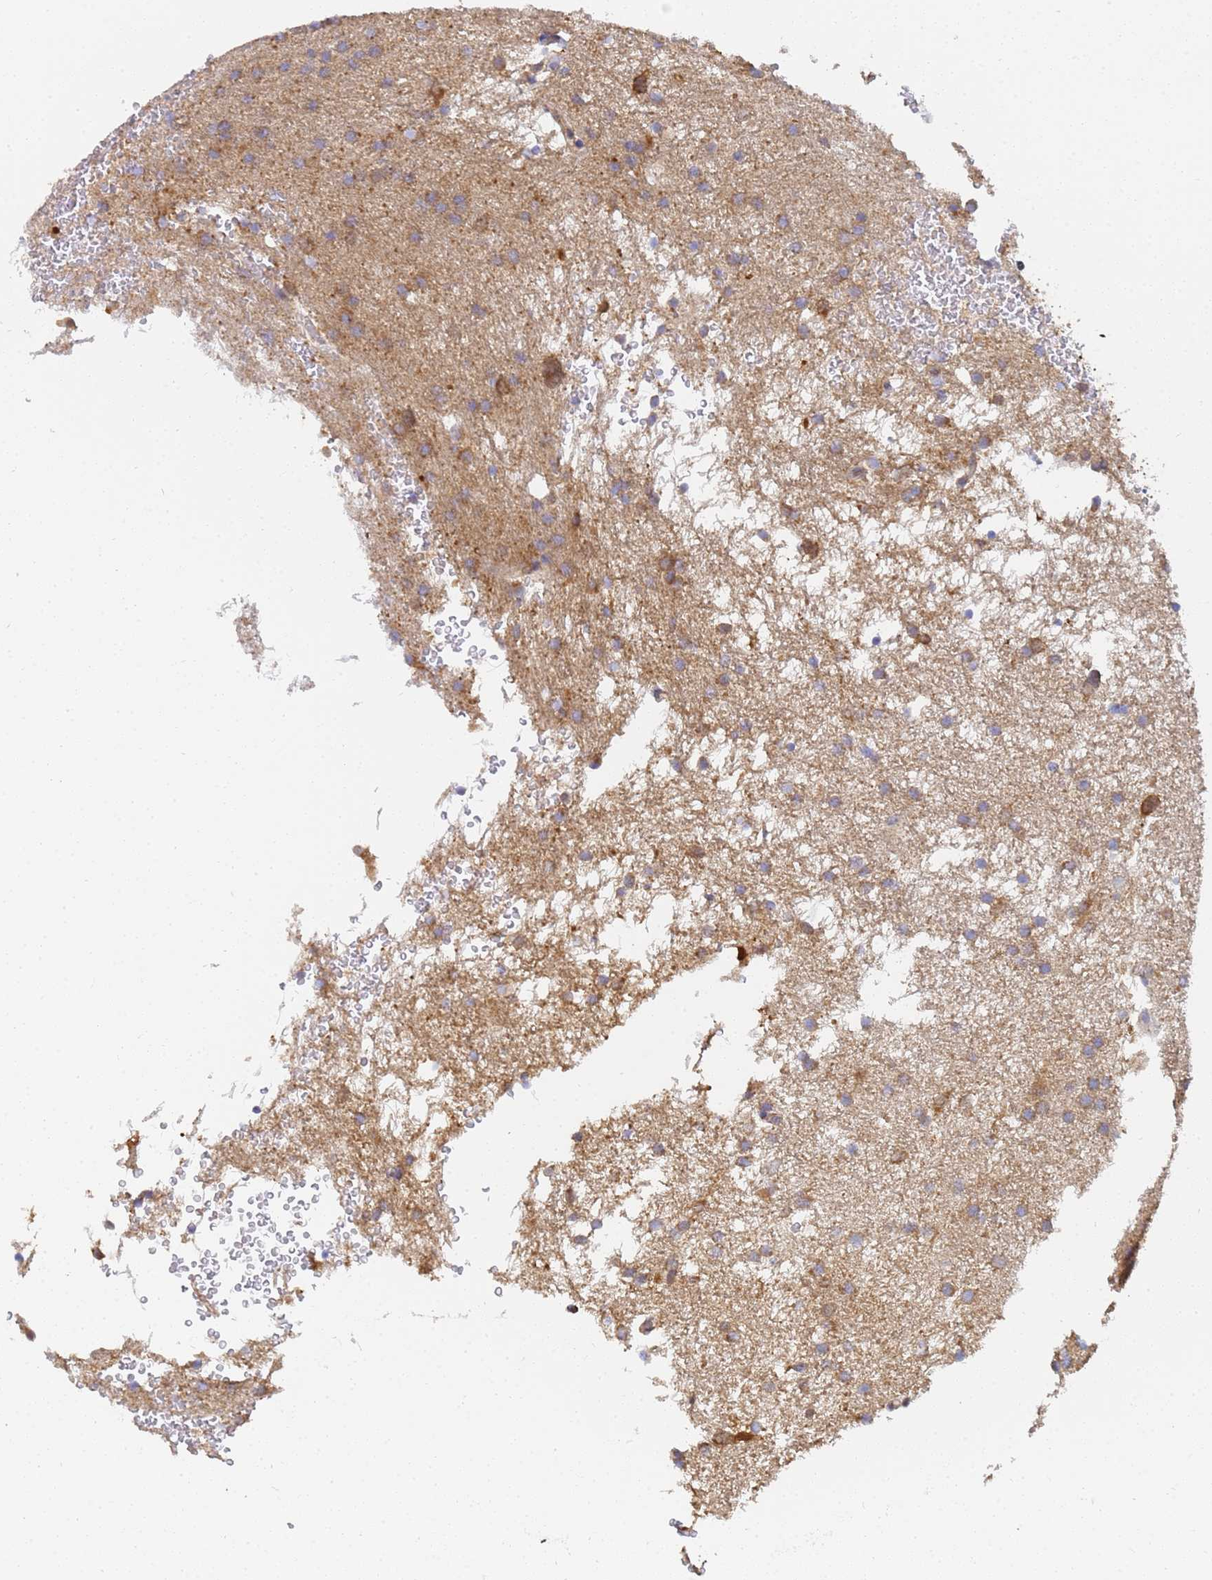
{"staining": {"intensity": "negative", "quantity": "none", "location": "none"}, "tissue": "glioma", "cell_type": "Tumor cells", "image_type": "cancer", "snomed": [{"axis": "morphology", "description": "Glioma, malignant, High grade"}, {"axis": "topography", "description": "Cerebral cortex"}], "caption": "IHC photomicrograph of neoplastic tissue: malignant glioma (high-grade) stained with DAB (3,3'-diaminobenzidine) reveals no significant protein staining in tumor cells.", "gene": "NME1-NME2", "patient": {"sex": "female", "age": 36}}